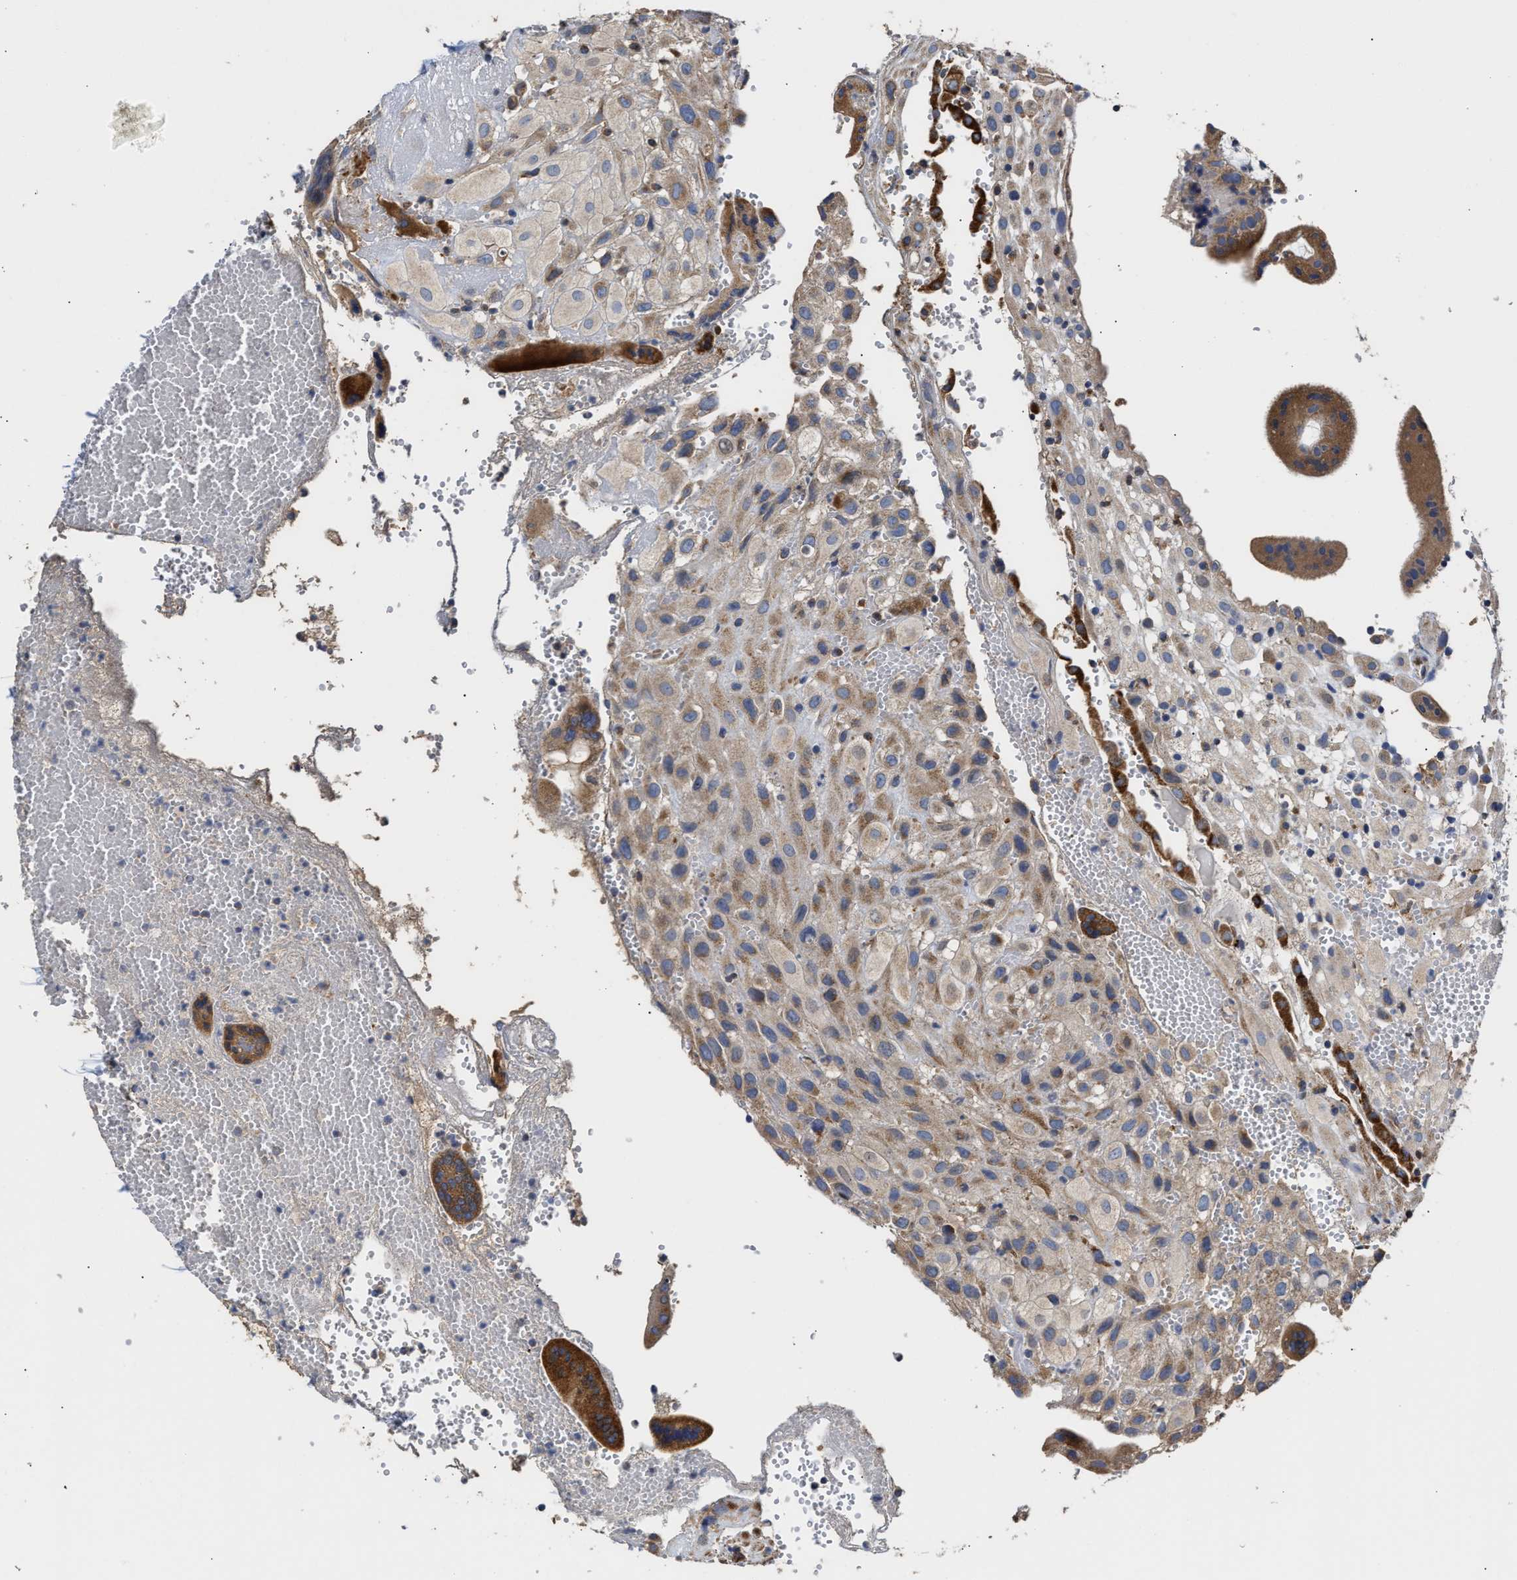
{"staining": {"intensity": "moderate", "quantity": "25%-75%", "location": "cytoplasmic/membranous"}, "tissue": "placenta", "cell_type": "Decidual cells", "image_type": "normal", "snomed": [{"axis": "morphology", "description": "Normal tissue, NOS"}, {"axis": "topography", "description": "Placenta"}], "caption": "IHC image of unremarkable placenta stained for a protein (brown), which displays medium levels of moderate cytoplasmic/membranous staining in about 25%-75% of decidual cells.", "gene": "MALSU1", "patient": {"sex": "female", "age": 18}}